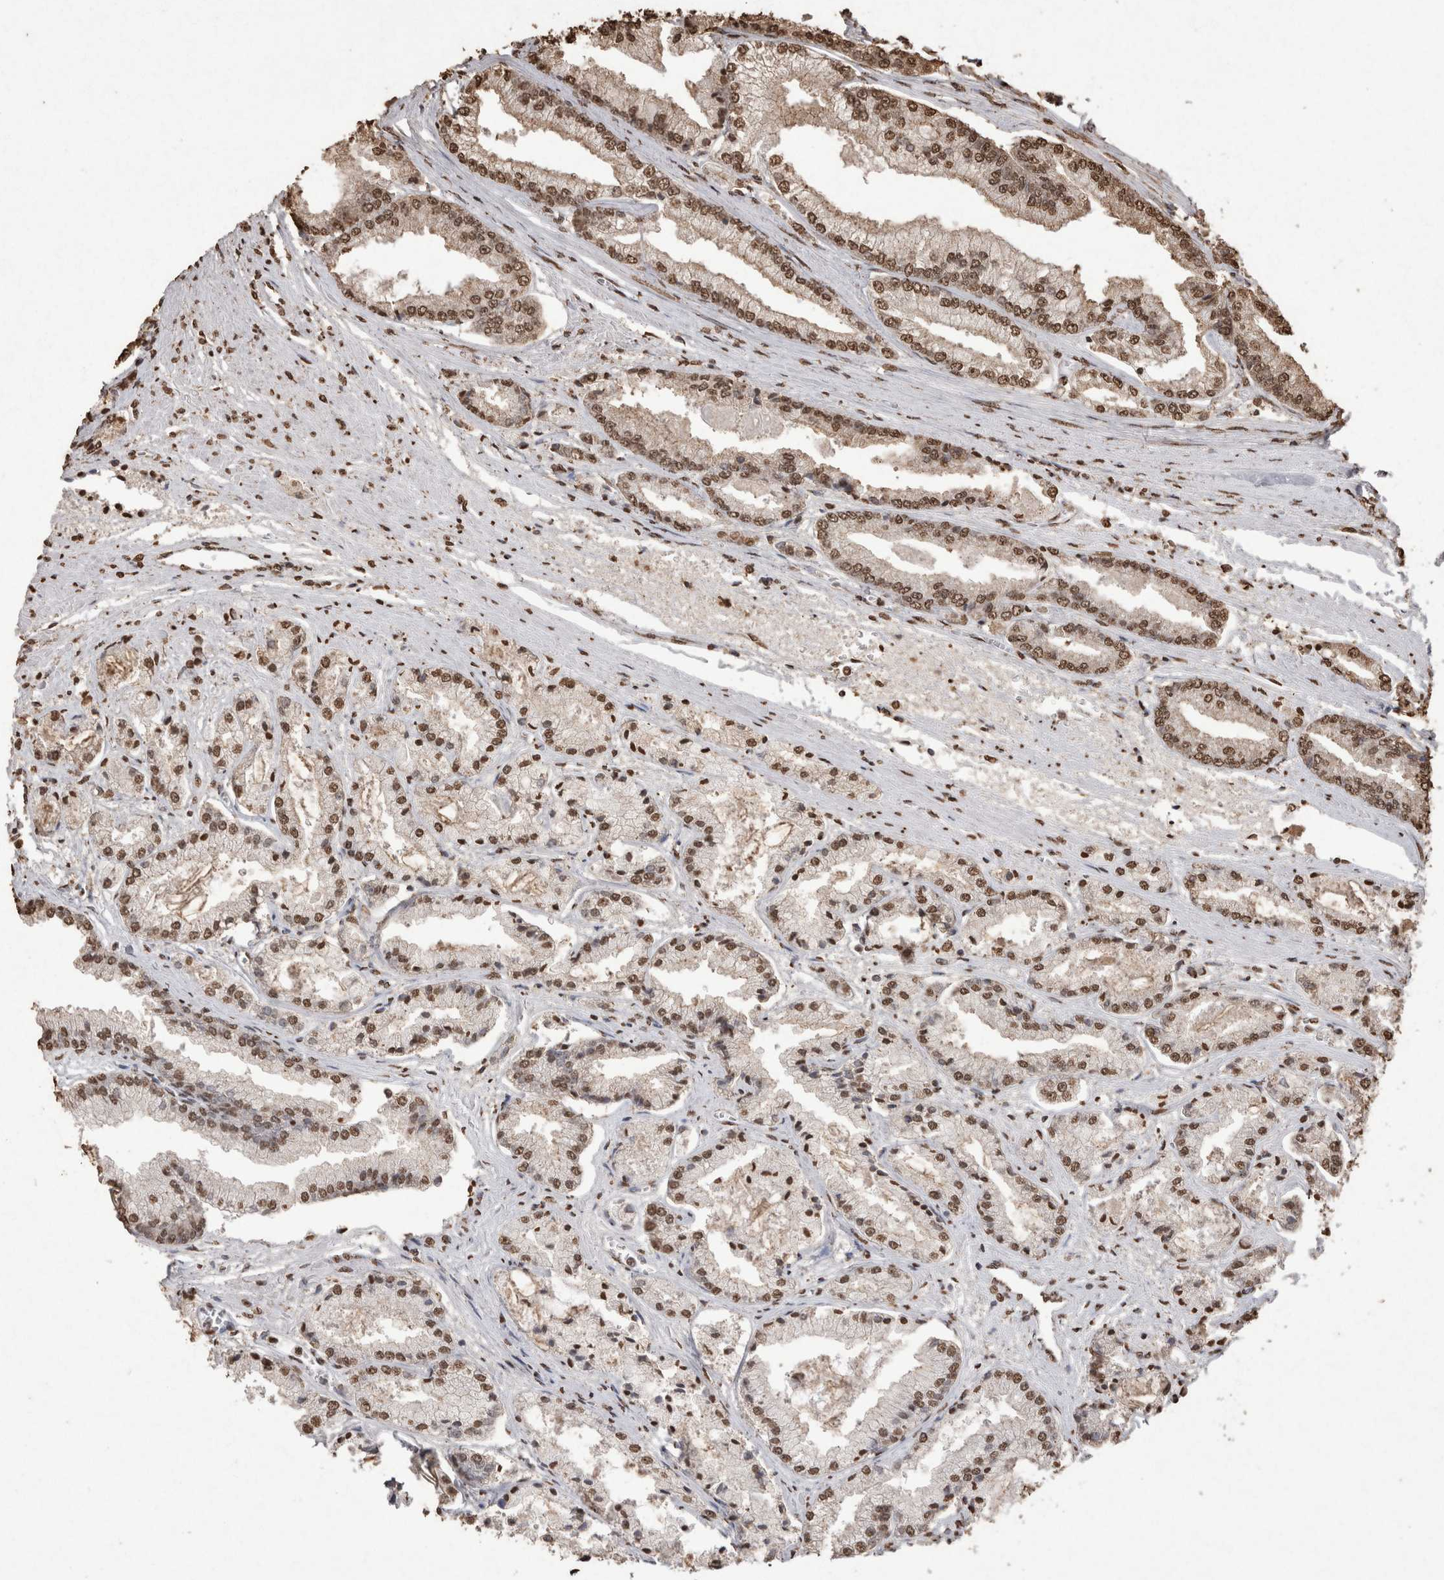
{"staining": {"intensity": "moderate", "quantity": ">75%", "location": "nuclear"}, "tissue": "prostate cancer", "cell_type": "Tumor cells", "image_type": "cancer", "snomed": [{"axis": "morphology", "description": "Adenocarcinoma, Low grade"}, {"axis": "topography", "description": "Prostate"}], "caption": "This histopathology image shows IHC staining of human prostate adenocarcinoma (low-grade), with medium moderate nuclear staining in about >75% of tumor cells.", "gene": "POU5F1", "patient": {"sex": "male", "age": 52}}